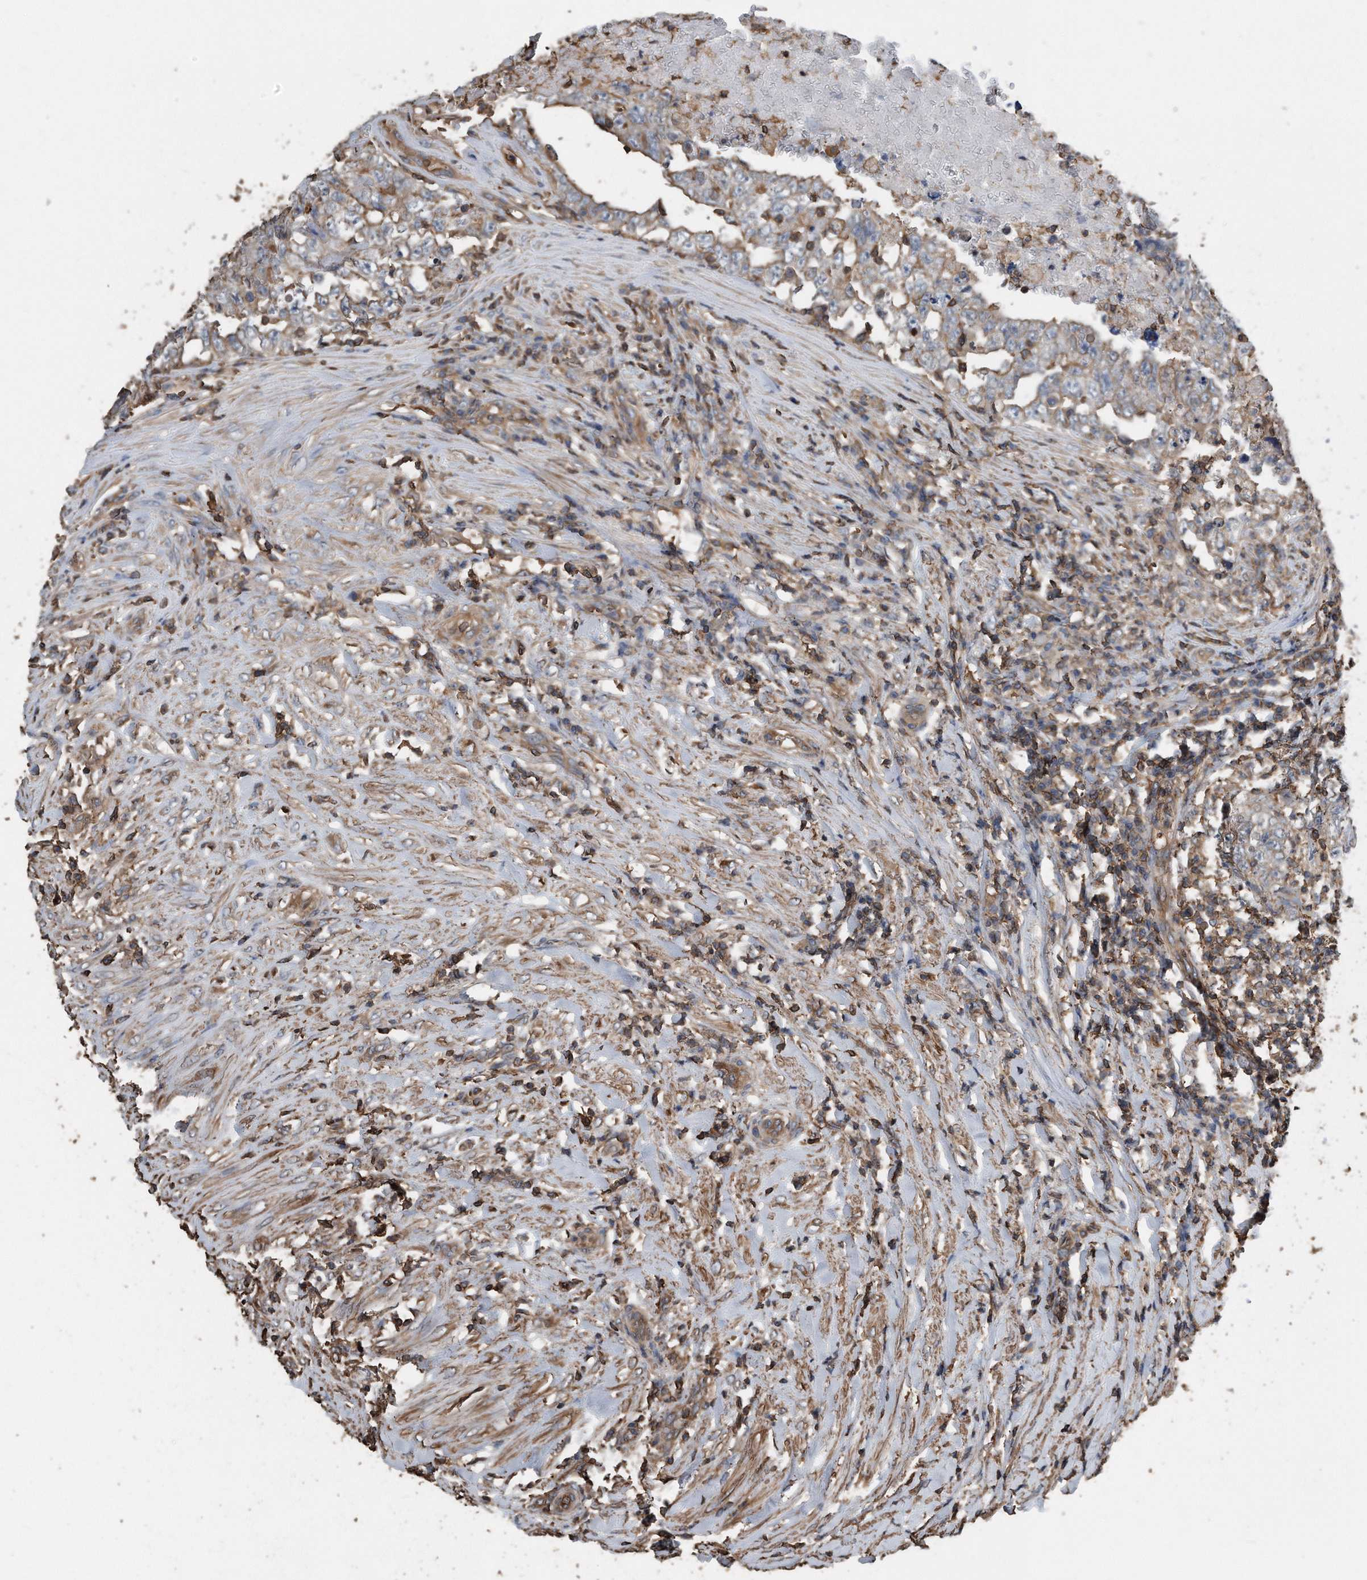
{"staining": {"intensity": "moderate", "quantity": ">75%", "location": "cytoplasmic/membranous"}, "tissue": "testis cancer", "cell_type": "Tumor cells", "image_type": "cancer", "snomed": [{"axis": "morphology", "description": "Carcinoma, Embryonal, NOS"}, {"axis": "topography", "description": "Testis"}], "caption": "Protein expression analysis of testis embryonal carcinoma exhibits moderate cytoplasmic/membranous expression in about >75% of tumor cells.", "gene": "RSPO3", "patient": {"sex": "male", "age": 26}}